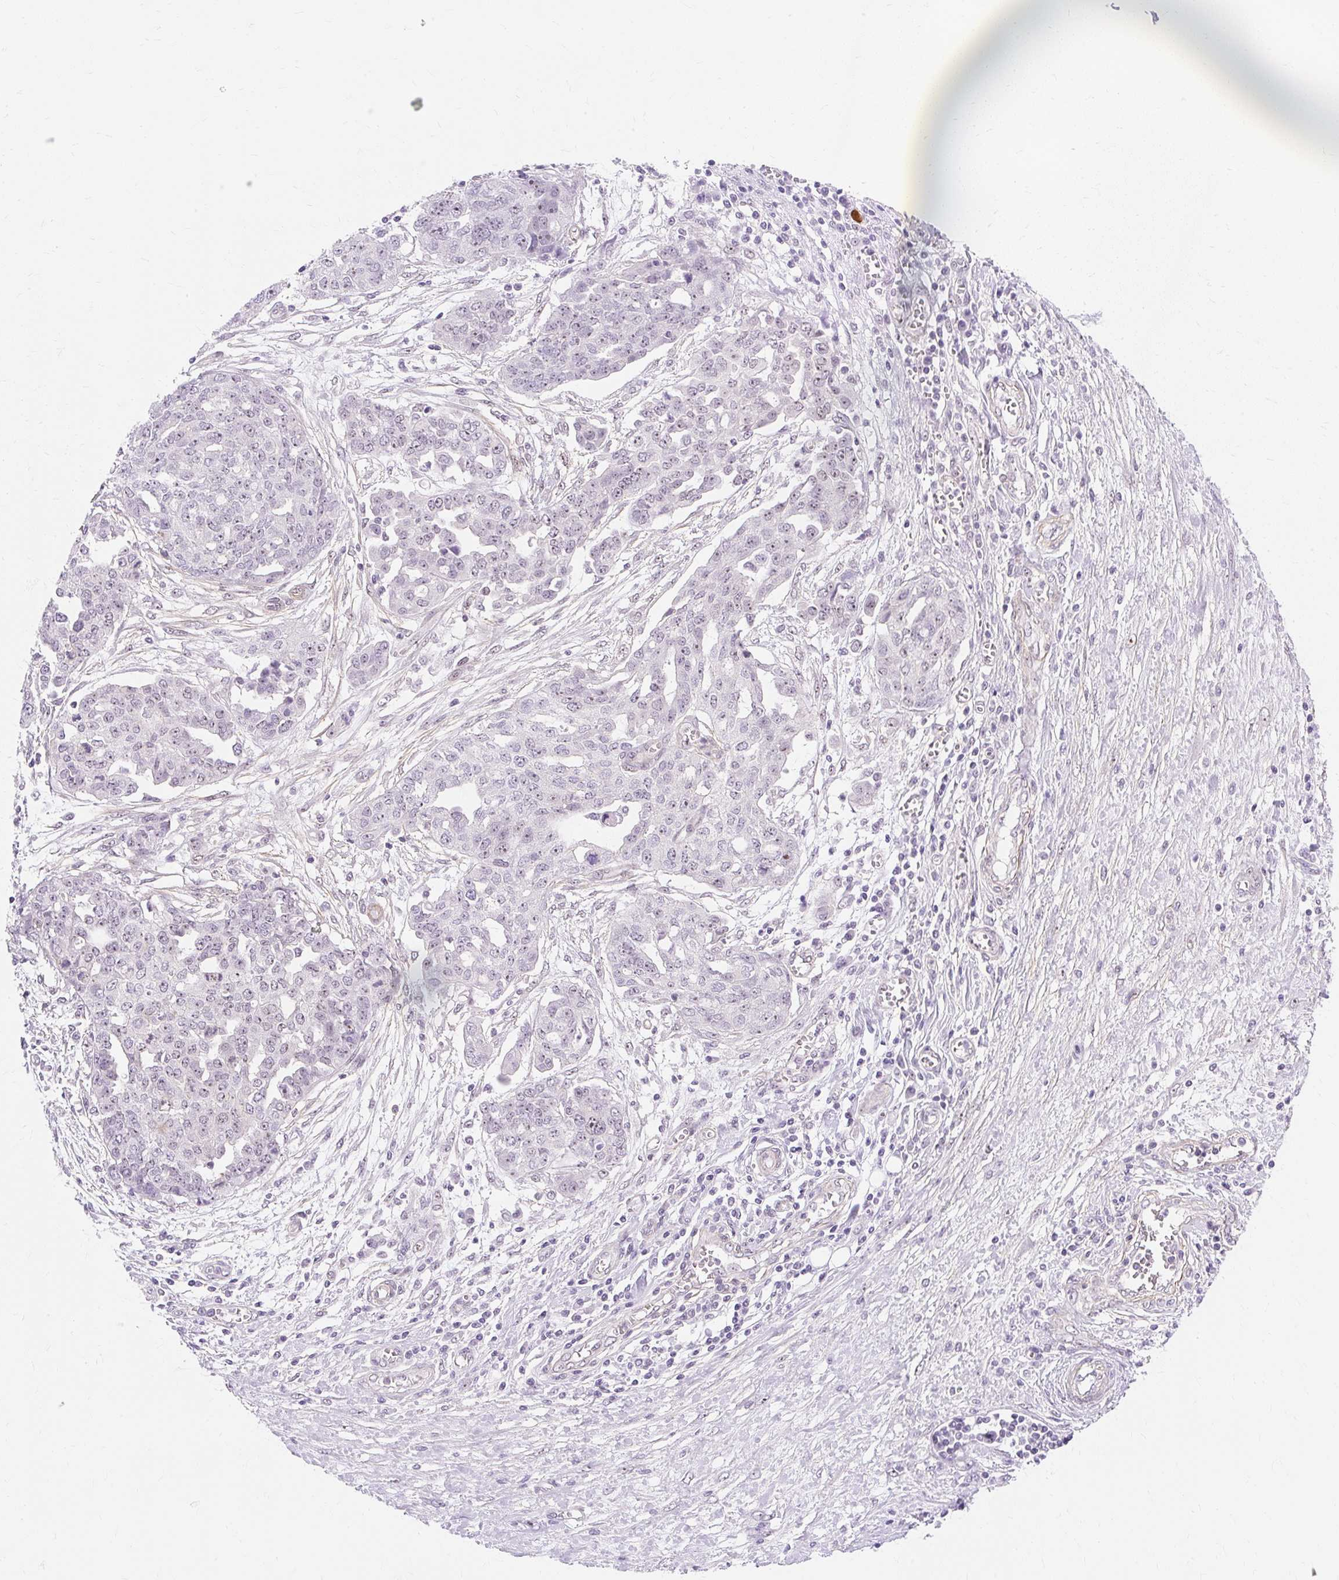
{"staining": {"intensity": "weak", "quantity": "25%-75%", "location": "nuclear"}, "tissue": "ovarian cancer", "cell_type": "Tumor cells", "image_type": "cancer", "snomed": [{"axis": "morphology", "description": "Cystadenocarcinoma, serous, NOS"}, {"axis": "topography", "description": "Soft tissue"}, {"axis": "topography", "description": "Ovary"}], "caption": "Ovarian cancer stained for a protein exhibits weak nuclear positivity in tumor cells.", "gene": "OBP2A", "patient": {"sex": "female", "age": 57}}